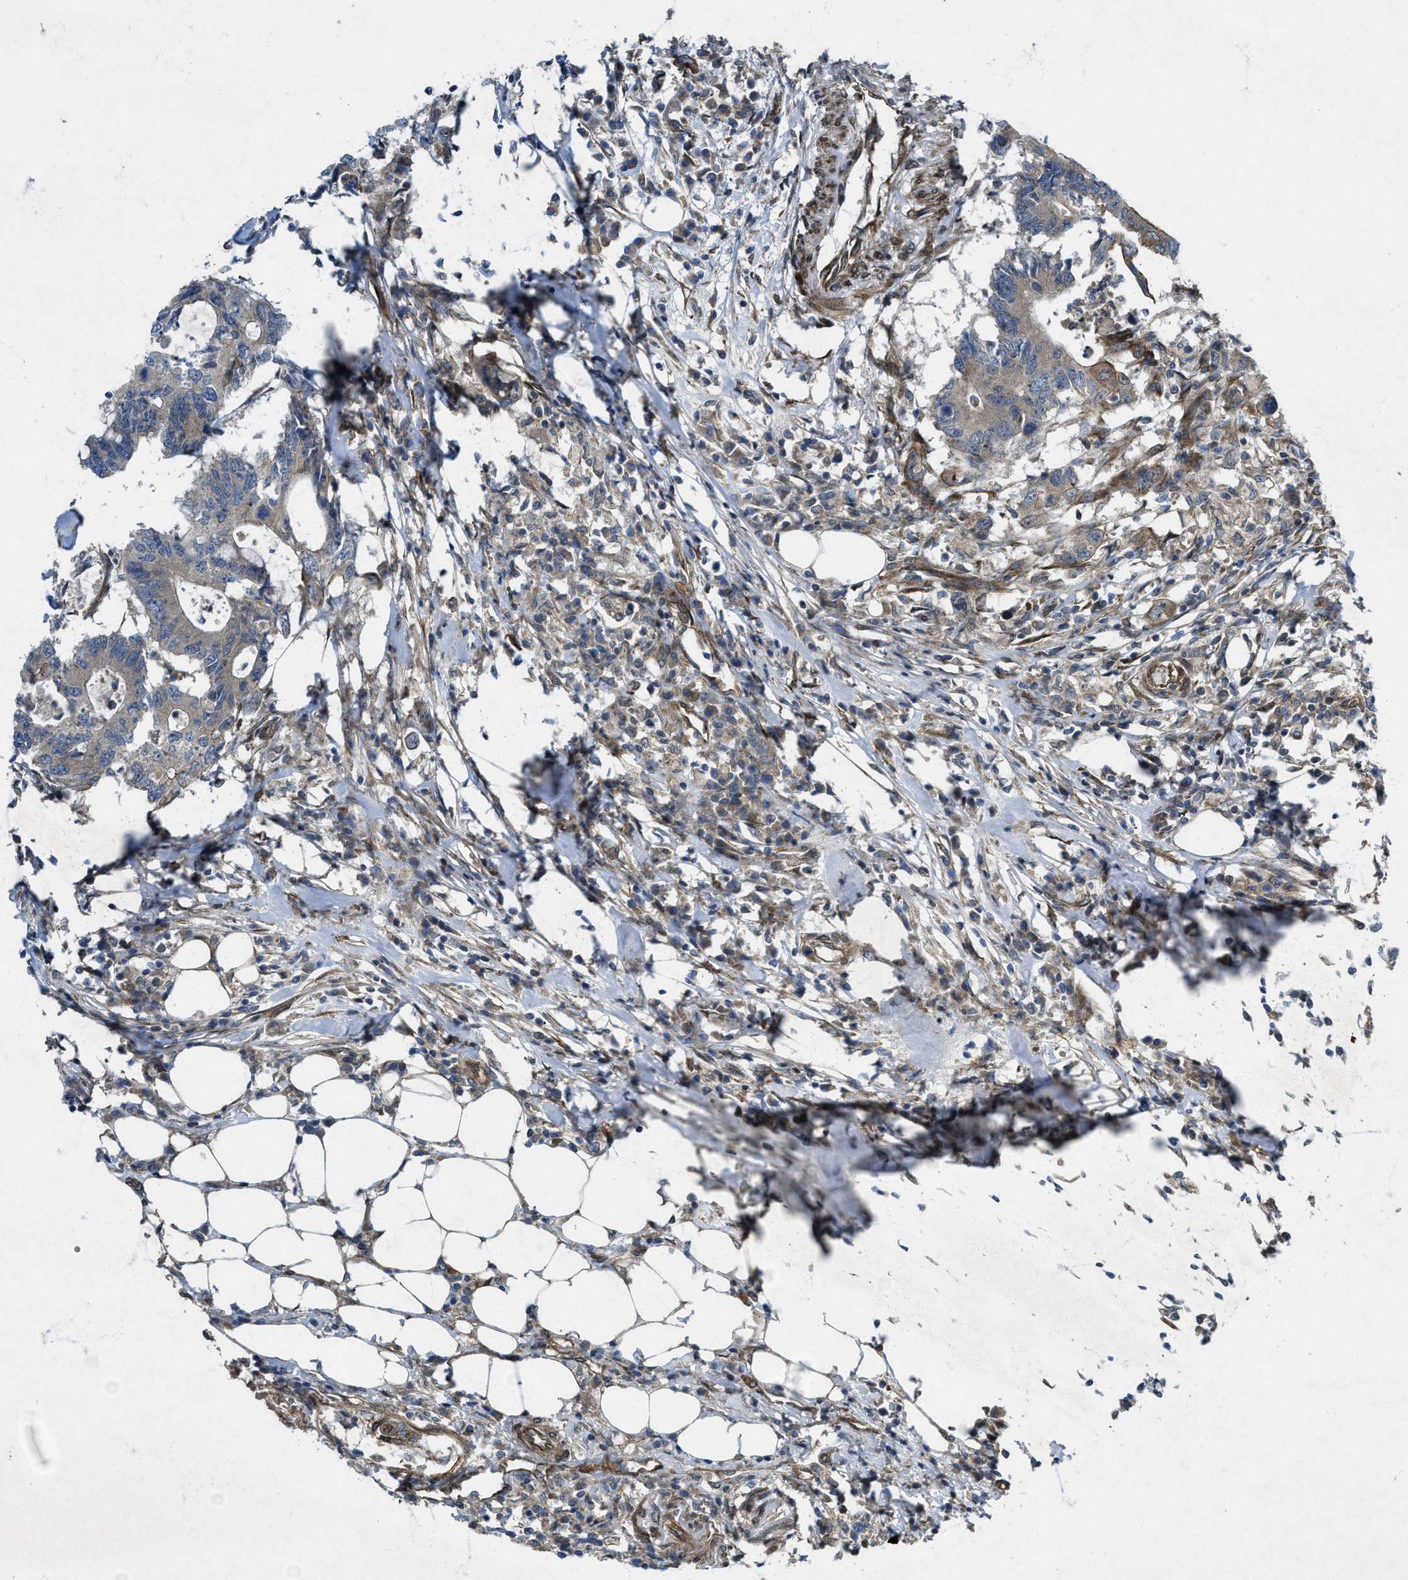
{"staining": {"intensity": "weak", "quantity": ">75%", "location": "cytoplasmic/membranous"}, "tissue": "colorectal cancer", "cell_type": "Tumor cells", "image_type": "cancer", "snomed": [{"axis": "morphology", "description": "Adenocarcinoma, NOS"}, {"axis": "topography", "description": "Colon"}], "caption": "IHC (DAB) staining of colorectal cancer reveals weak cytoplasmic/membranous protein expression in approximately >75% of tumor cells. The staining was performed using DAB (3,3'-diaminobenzidine) to visualize the protein expression in brown, while the nuclei were stained in blue with hematoxylin (Magnification: 20x).", "gene": "URGCP", "patient": {"sex": "male", "age": 71}}